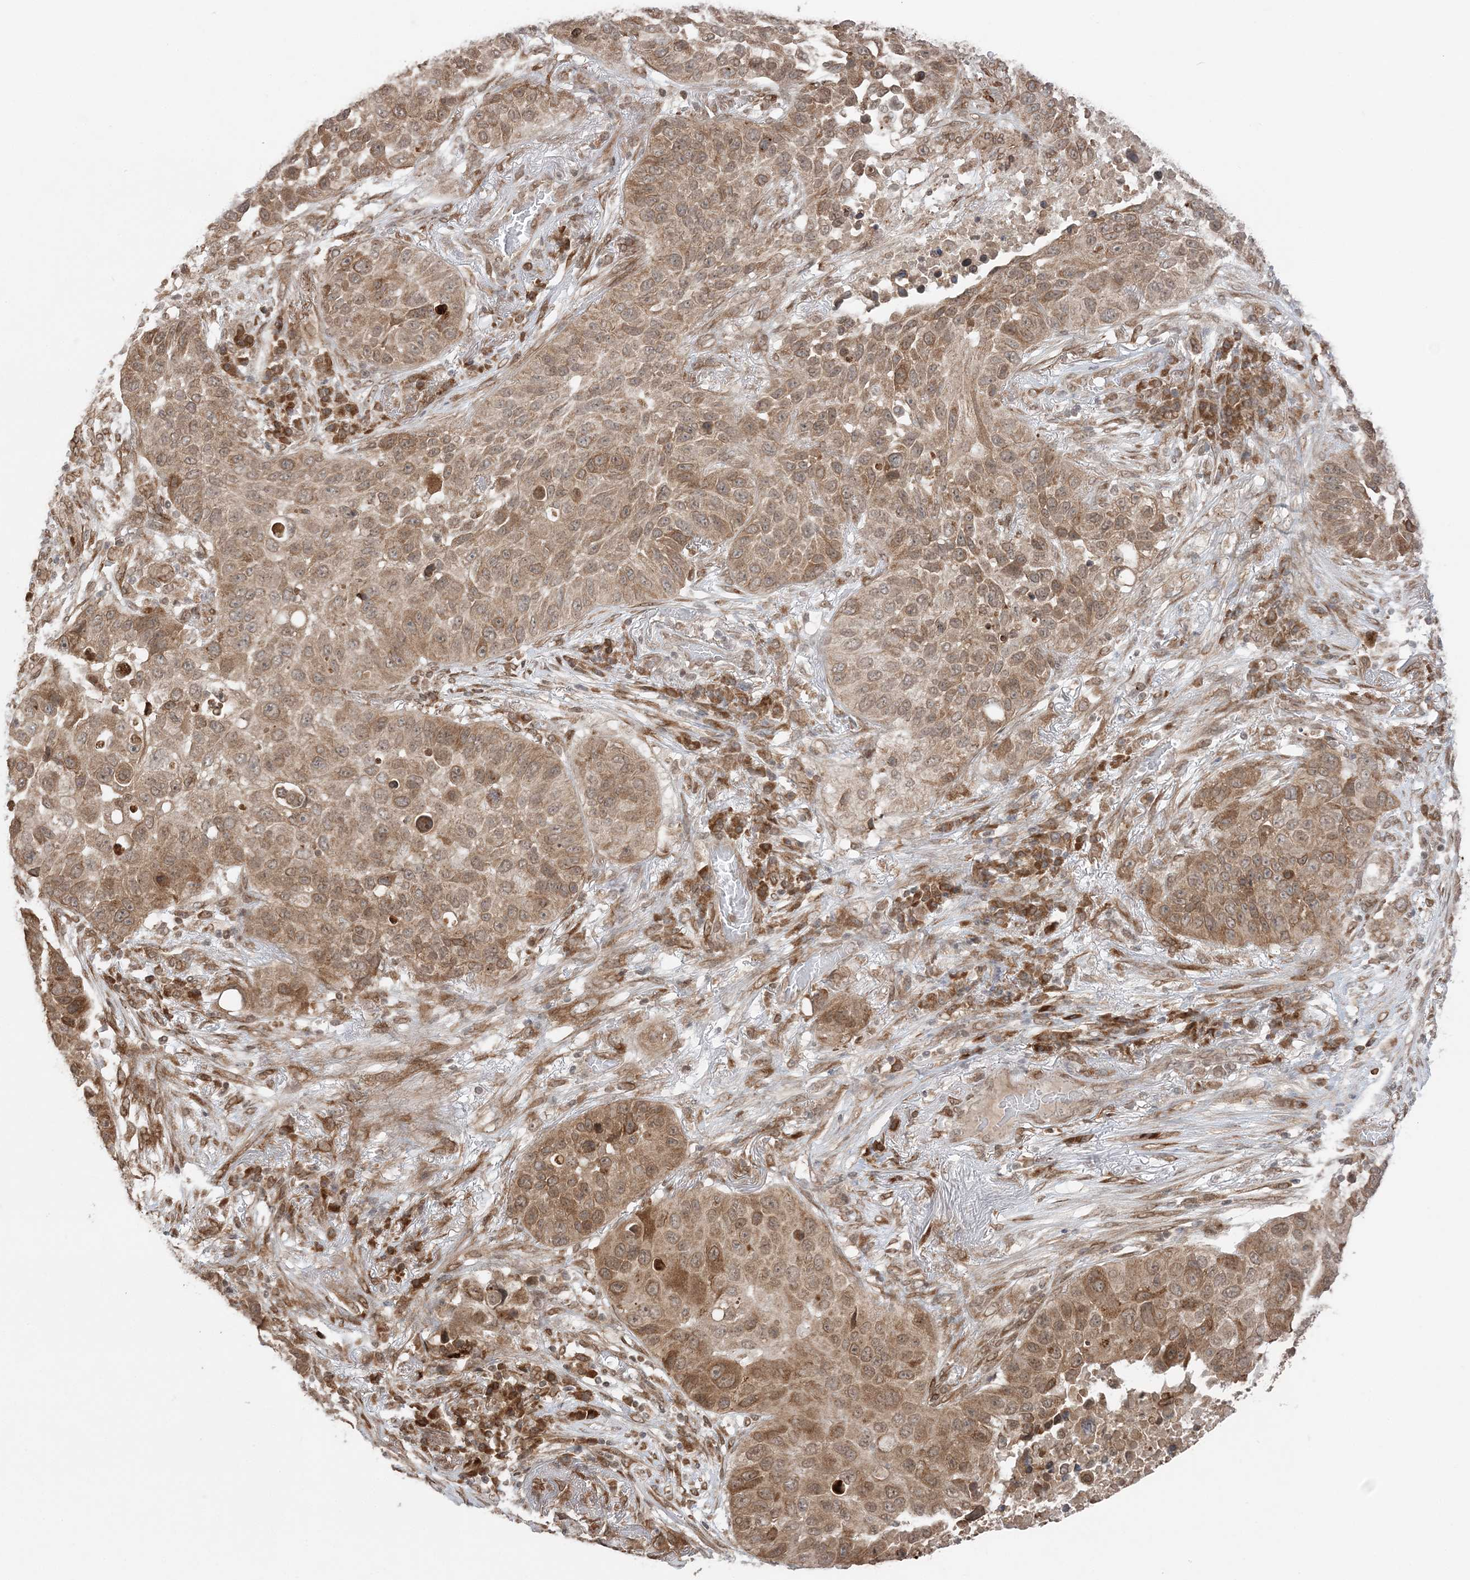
{"staining": {"intensity": "moderate", "quantity": ">75%", "location": "cytoplasmic/membranous"}, "tissue": "lung cancer", "cell_type": "Tumor cells", "image_type": "cancer", "snomed": [{"axis": "morphology", "description": "Squamous cell carcinoma, NOS"}, {"axis": "topography", "description": "Lung"}], "caption": "High-power microscopy captured an immunohistochemistry (IHC) micrograph of squamous cell carcinoma (lung), revealing moderate cytoplasmic/membranous expression in about >75% of tumor cells.", "gene": "TMED10", "patient": {"sex": "male", "age": 57}}